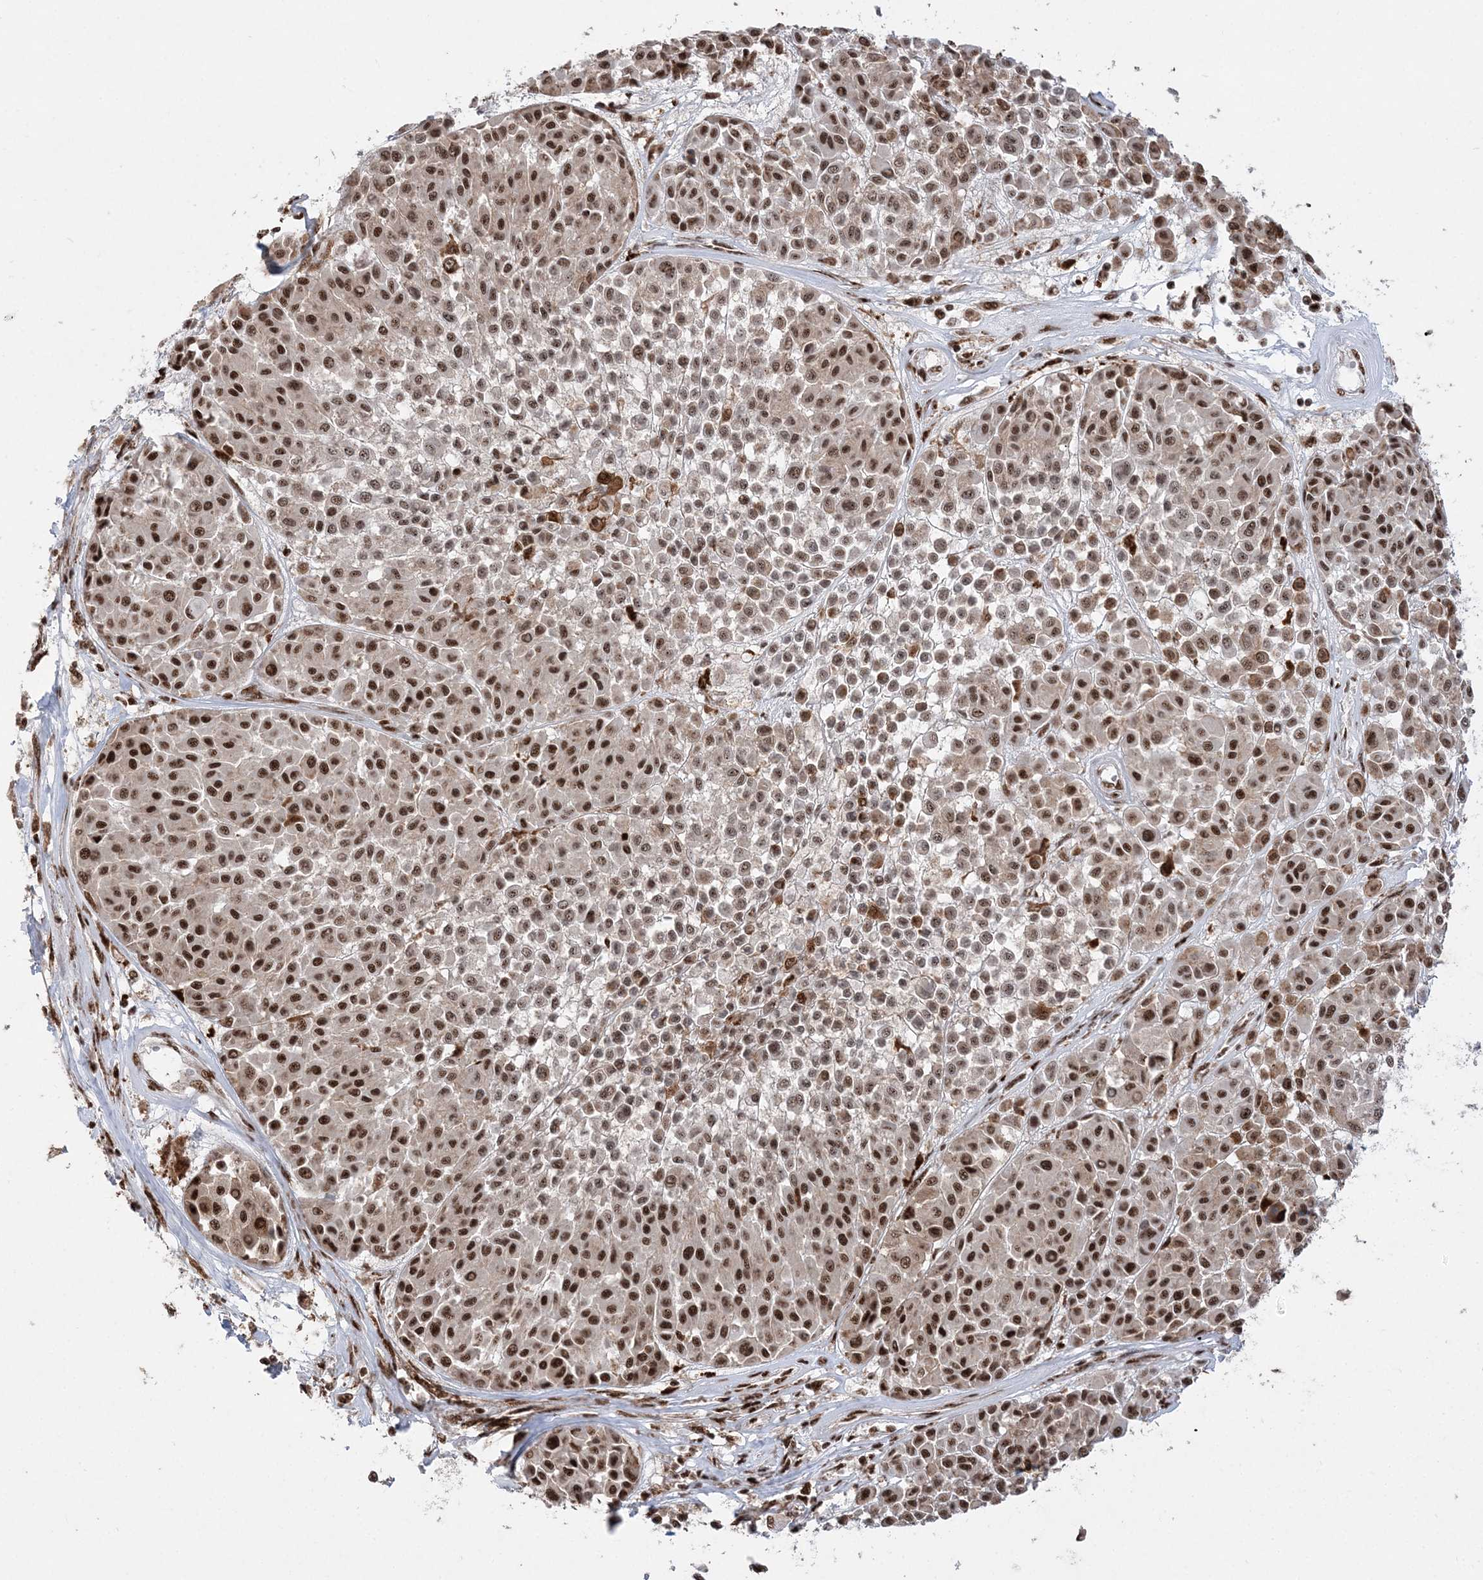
{"staining": {"intensity": "moderate", "quantity": ">75%", "location": "nuclear"}, "tissue": "melanoma", "cell_type": "Tumor cells", "image_type": "cancer", "snomed": [{"axis": "morphology", "description": "Malignant melanoma, Metastatic site"}, {"axis": "topography", "description": "Soft tissue"}], "caption": "Malignant melanoma (metastatic site) was stained to show a protein in brown. There is medium levels of moderate nuclear staining in approximately >75% of tumor cells.", "gene": "RBM17", "patient": {"sex": "male", "age": 41}}